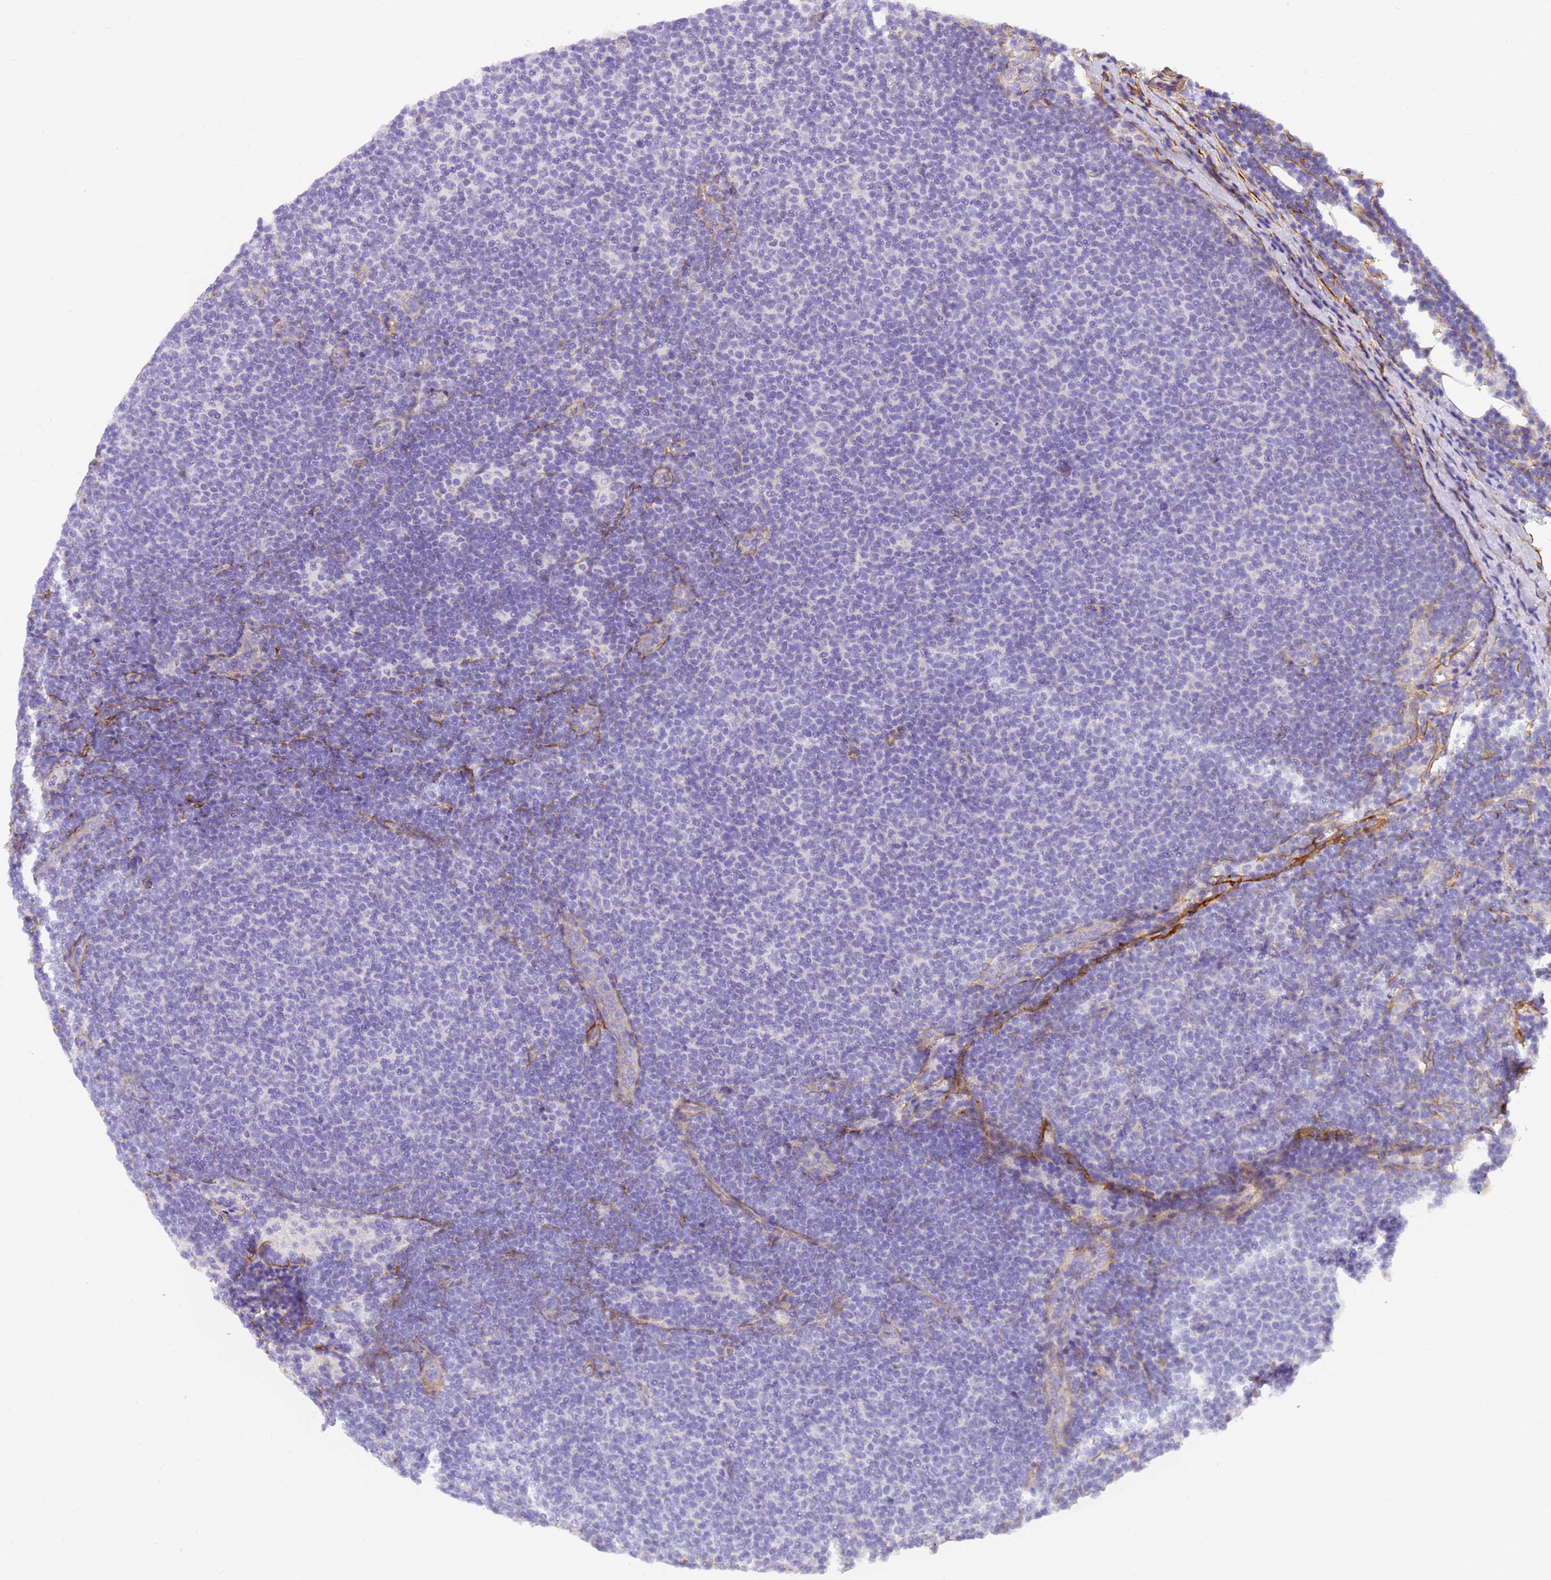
{"staining": {"intensity": "negative", "quantity": "none", "location": "none"}, "tissue": "lymphoma", "cell_type": "Tumor cells", "image_type": "cancer", "snomed": [{"axis": "morphology", "description": "Malignant lymphoma, non-Hodgkin's type, Low grade"}, {"axis": "topography", "description": "Lymph node"}], "caption": "Immunohistochemical staining of low-grade malignant lymphoma, non-Hodgkin's type reveals no significant staining in tumor cells.", "gene": "MVB12A", "patient": {"sex": "male", "age": 66}}